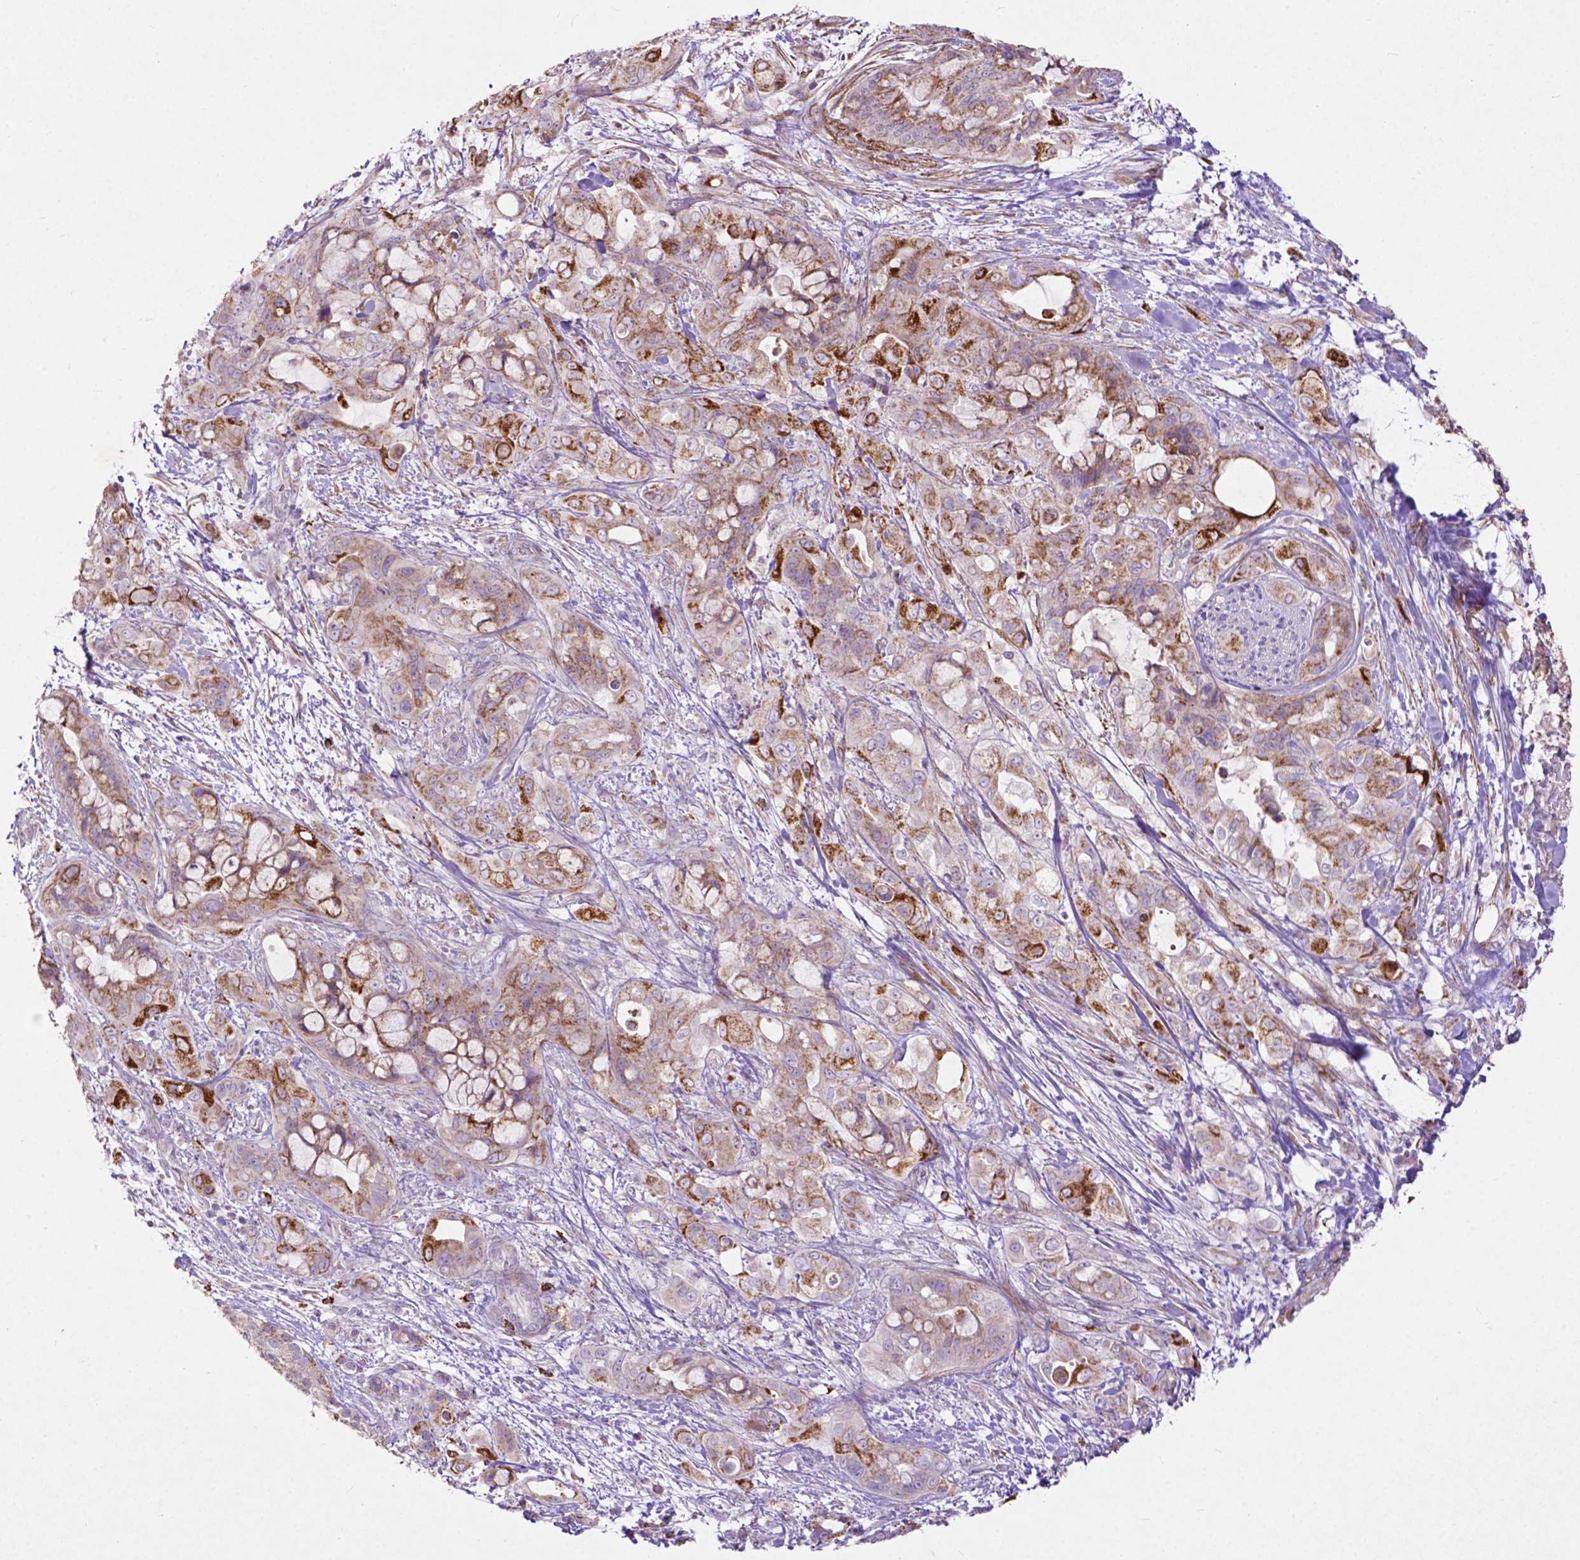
{"staining": {"intensity": "strong", "quantity": "<25%", "location": "cytoplasmic/membranous"}, "tissue": "pancreatic cancer", "cell_type": "Tumor cells", "image_type": "cancer", "snomed": [{"axis": "morphology", "description": "Adenocarcinoma, NOS"}, {"axis": "topography", "description": "Pancreas"}], "caption": "Immunohistochemistry (IHC) (DAB (3,3'-diaminobenzidine)) staining of human adenocarcinoma (pancreatic) reveals strong cytoplasmic/membranous protein expression in about <25% of tumor cells. (IHC, brightfield microscopy, high magnification).", "gene": "THEGL", "patient": {"sex": "male", "age": 71}}